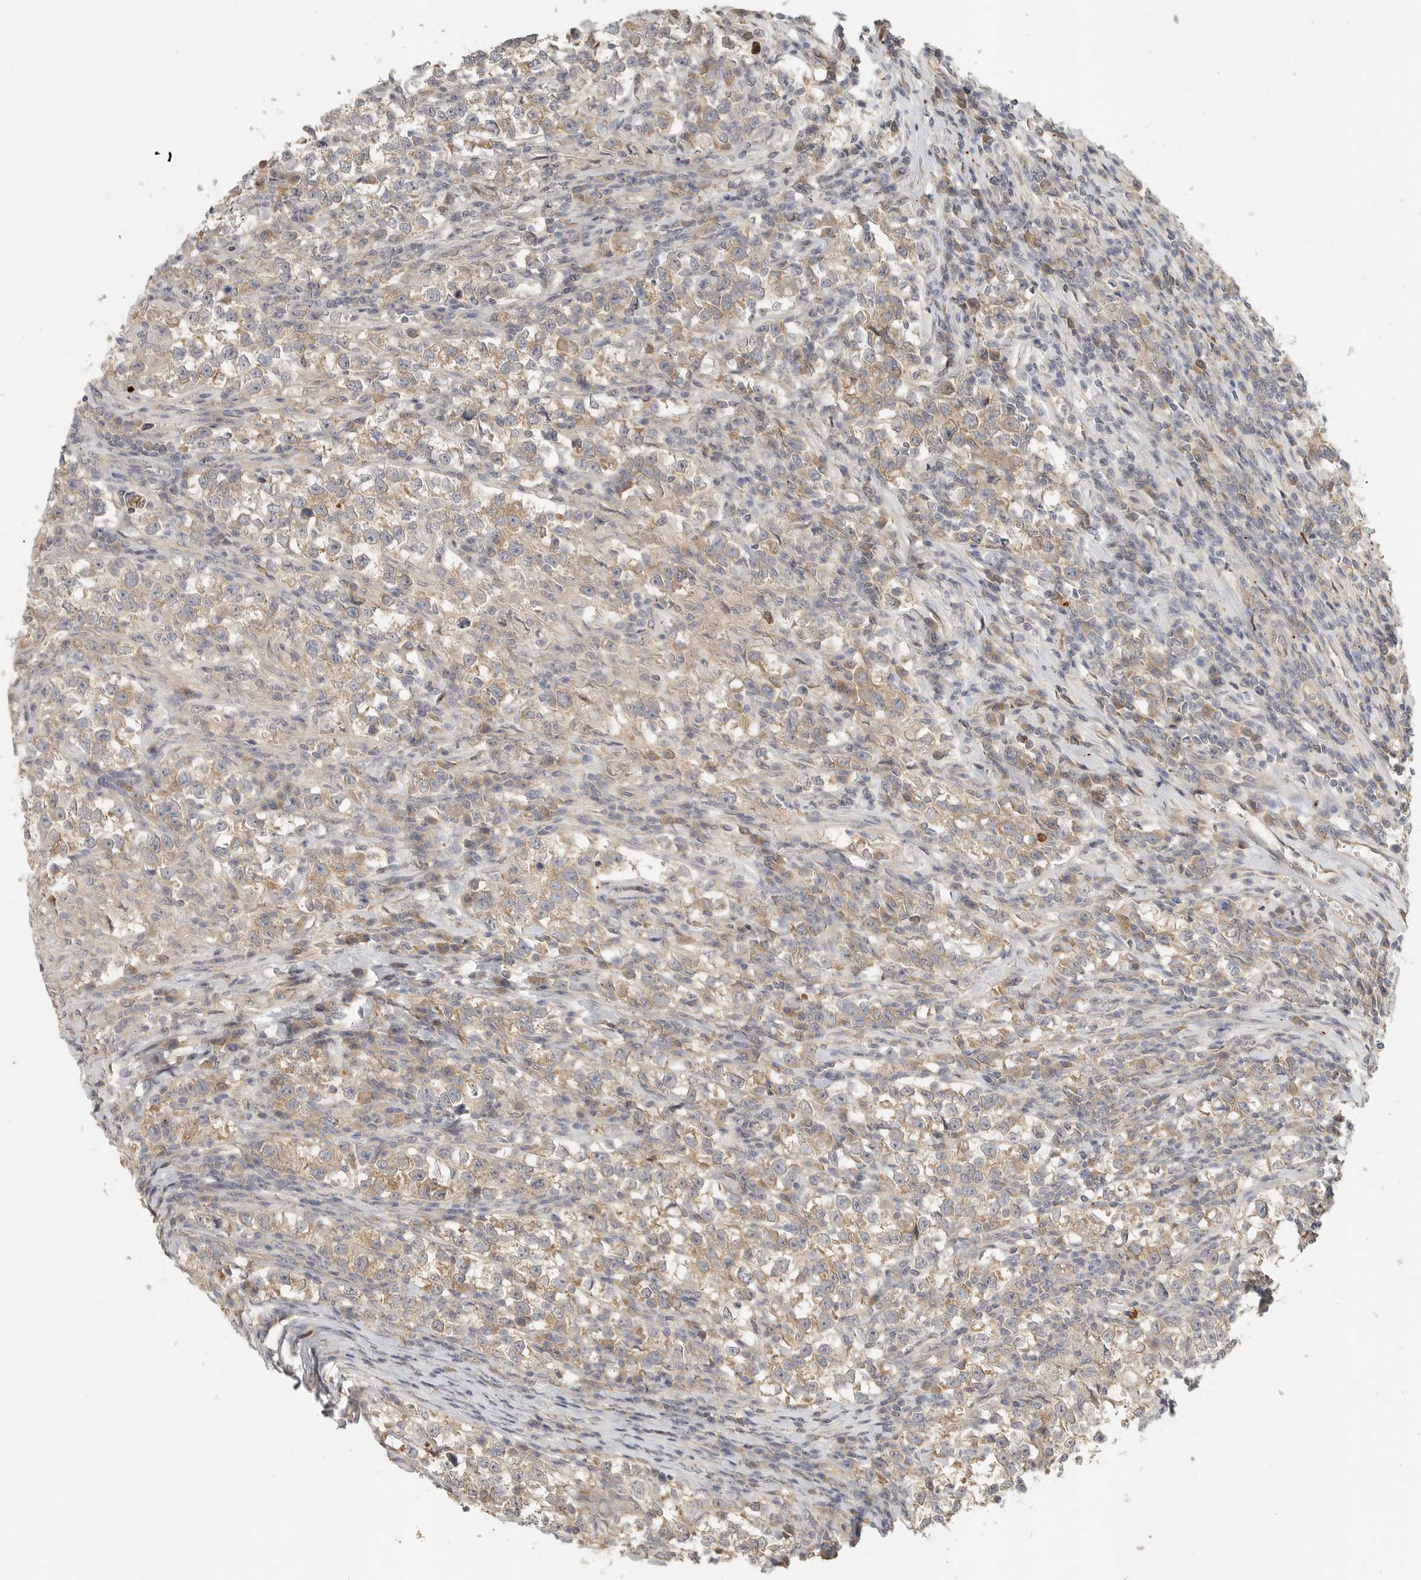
{"staining": {"intensity": "moderate", "quantity": ">75%", "location": "cytoplasmic/membranous"}, "tissue": "testis cancer", "cell_type": "Tumor cells", "image_type": "cancer", "snomed": [{"axis": "morphology", "description": "Normal tissue, NOS"}, {"axis": "morphology", "description": "Seminoma, NOS"}, {"axis": "topography", "description": "Testis"}], "caption": "Testis cancer tissue reveals moderate cytoplasmic/membranous staining in about >75% of tumor cells, visualized by immunohistochemistry.", "gene": "HDAC6", "patient": {"sex": "male", "age": 43}}